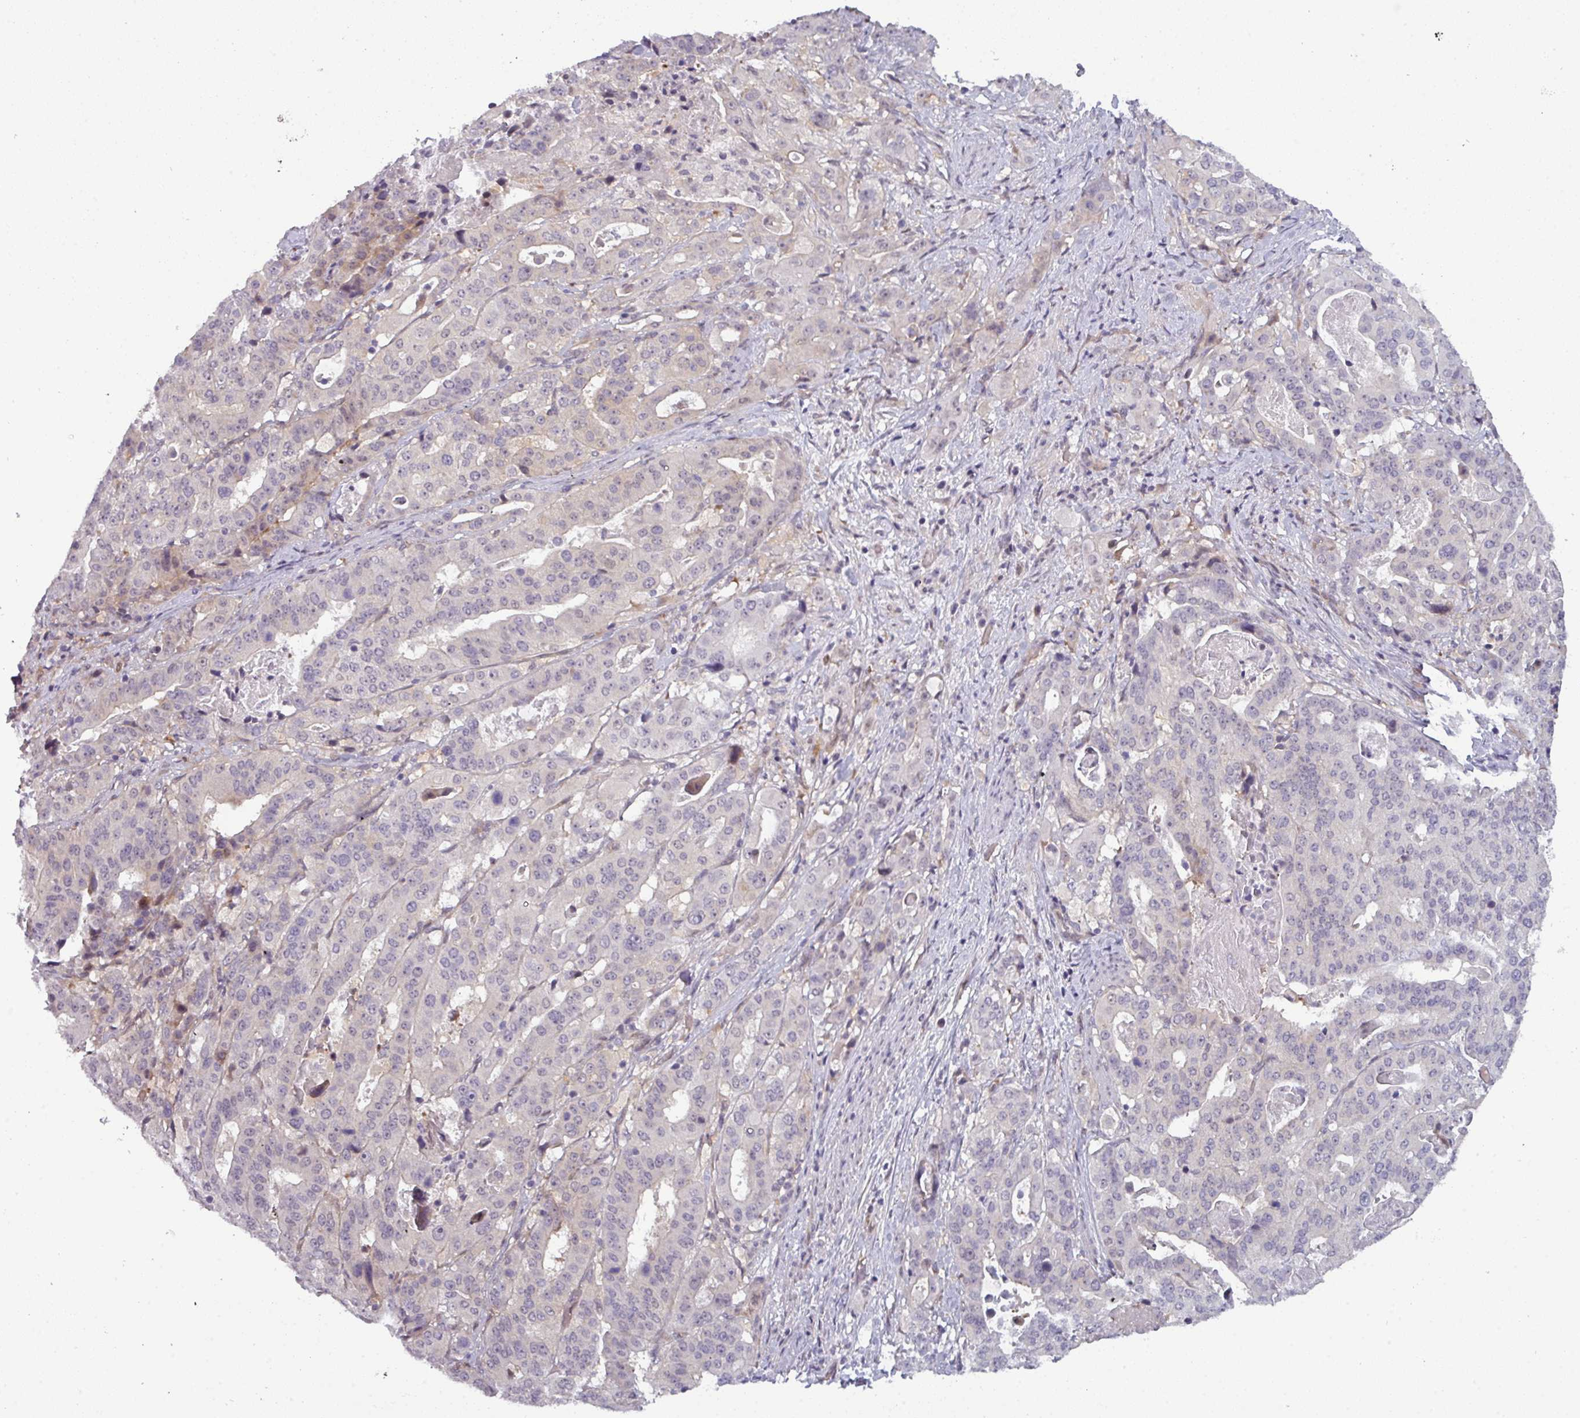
{"staining": {"intensity": "moderate", "quantity": "<25%", "location": "cytoplasmic/membranous"}, "tissue": "stomach cancer", "cell_type": "Tumor cells", "image_type": "cancer", "snomed": [{"axis": "morphology", "description": "Adenocarcinoma, NOS"}, {"axis": "topography", "description": "Stomach"}], "caption": "High-magnification brightfield microscopy of adenocarcinoma (stomach) stained with DAB (3,3'-diaminobenzidine) (brown) and counterstained with hematoxylin (blue). tumor cells exhibit moderate cytoplasmic/membranous expression is identified in about<25% of cells.", "gene": "PRAMEF12", "patient": {"sex": "male", "age": 48}}